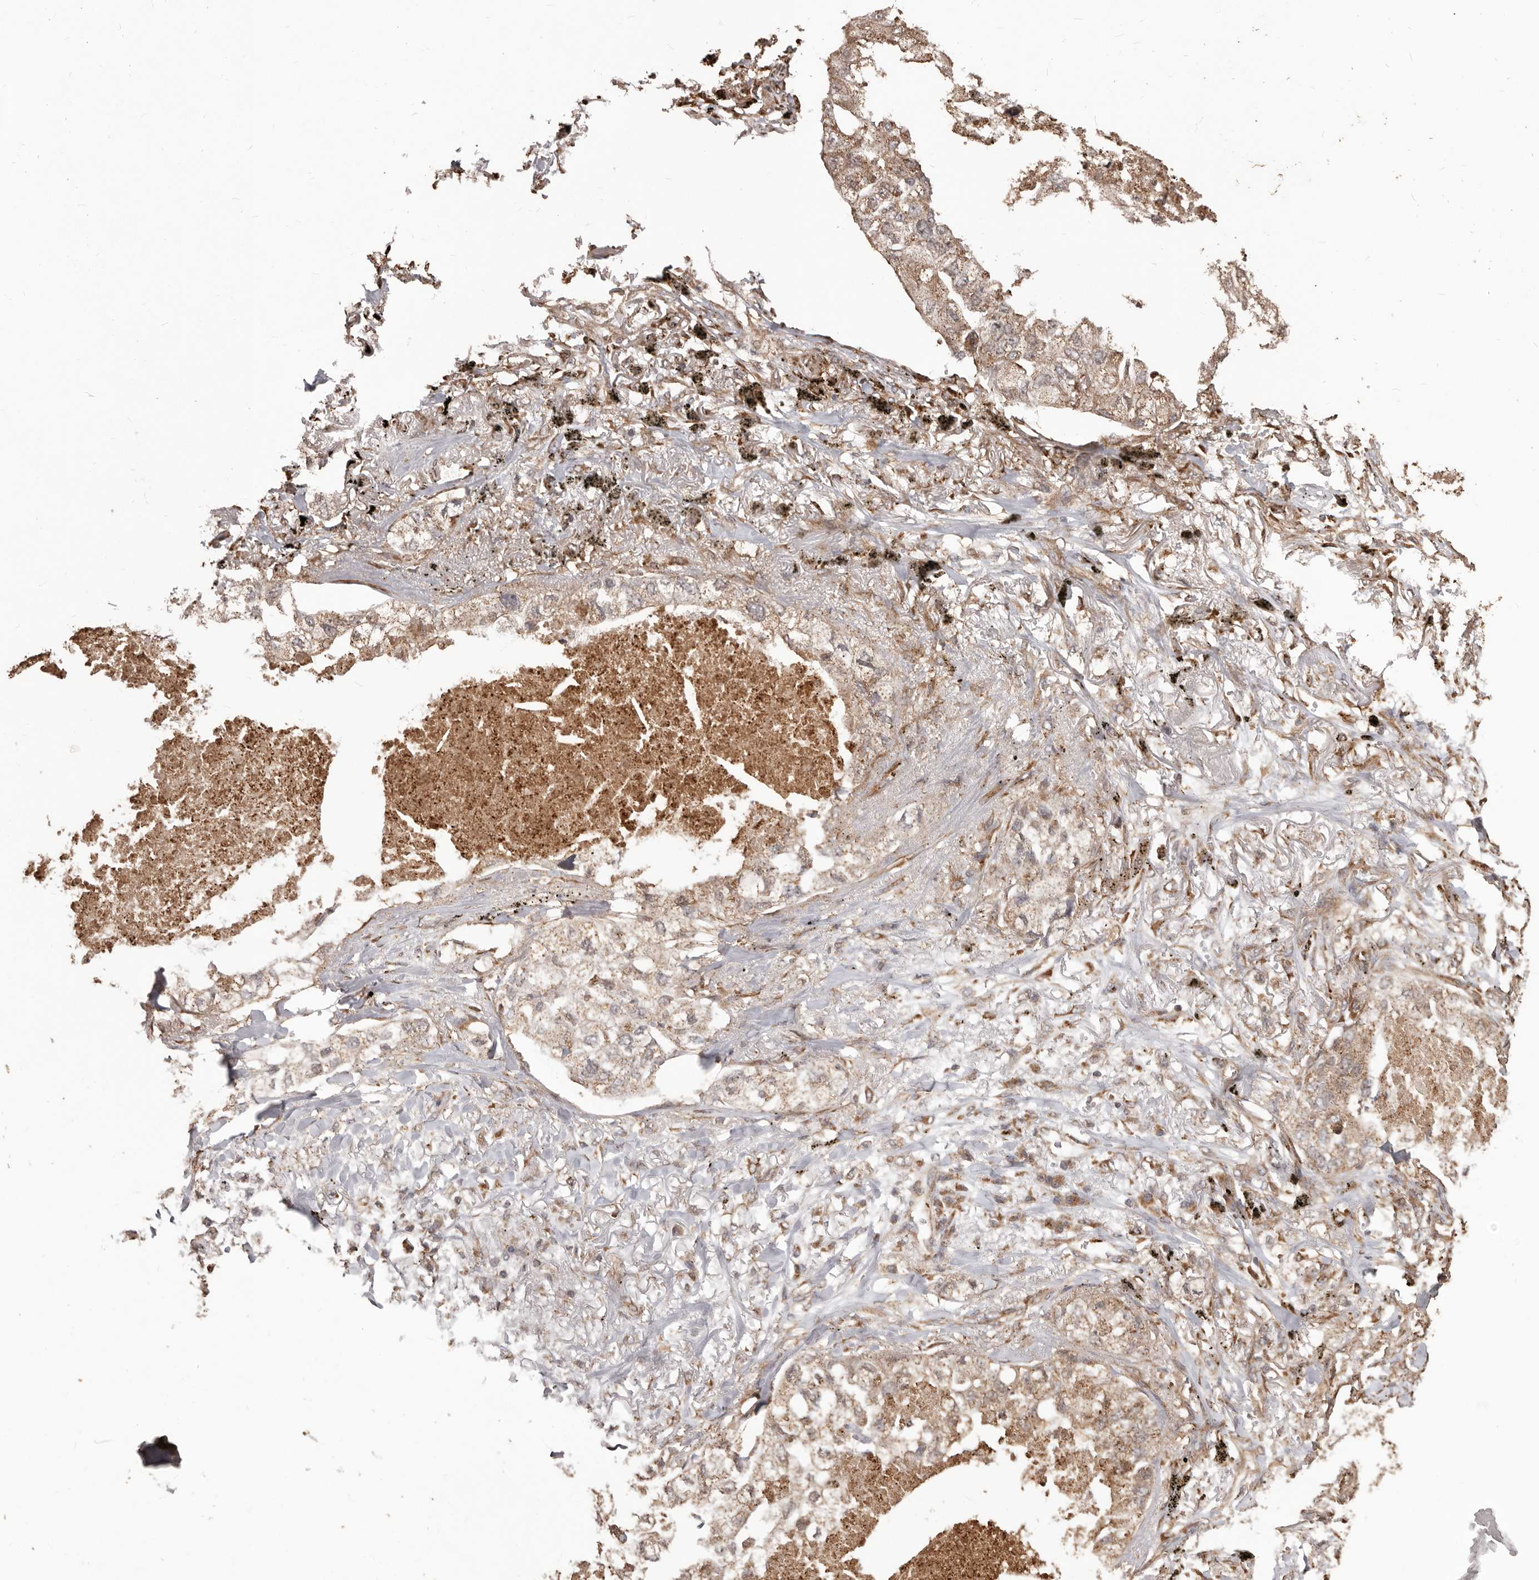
{"staining": {"intensity": "moderate", "quantity": ">75%", "location": "cytoplasmic/membranous"}, "tissue": "lung cancer", "cell_type": "Tumor cells", "image_type": "cancer", "snomed": [{"axis": "morphology", "description": "Adenocarcinoma, NOS"}, {"axis": "topography", "description": "Lung"}], "caption": "A high-resolution image shows immunohistochemistry (IHC) staining of lung cancer, which demonstrates moderate cytoplasmic/membranous expression in about >75% of tumor cells.", "gene": "MTO1", "patient": {"sex": "male", "age": 65}}